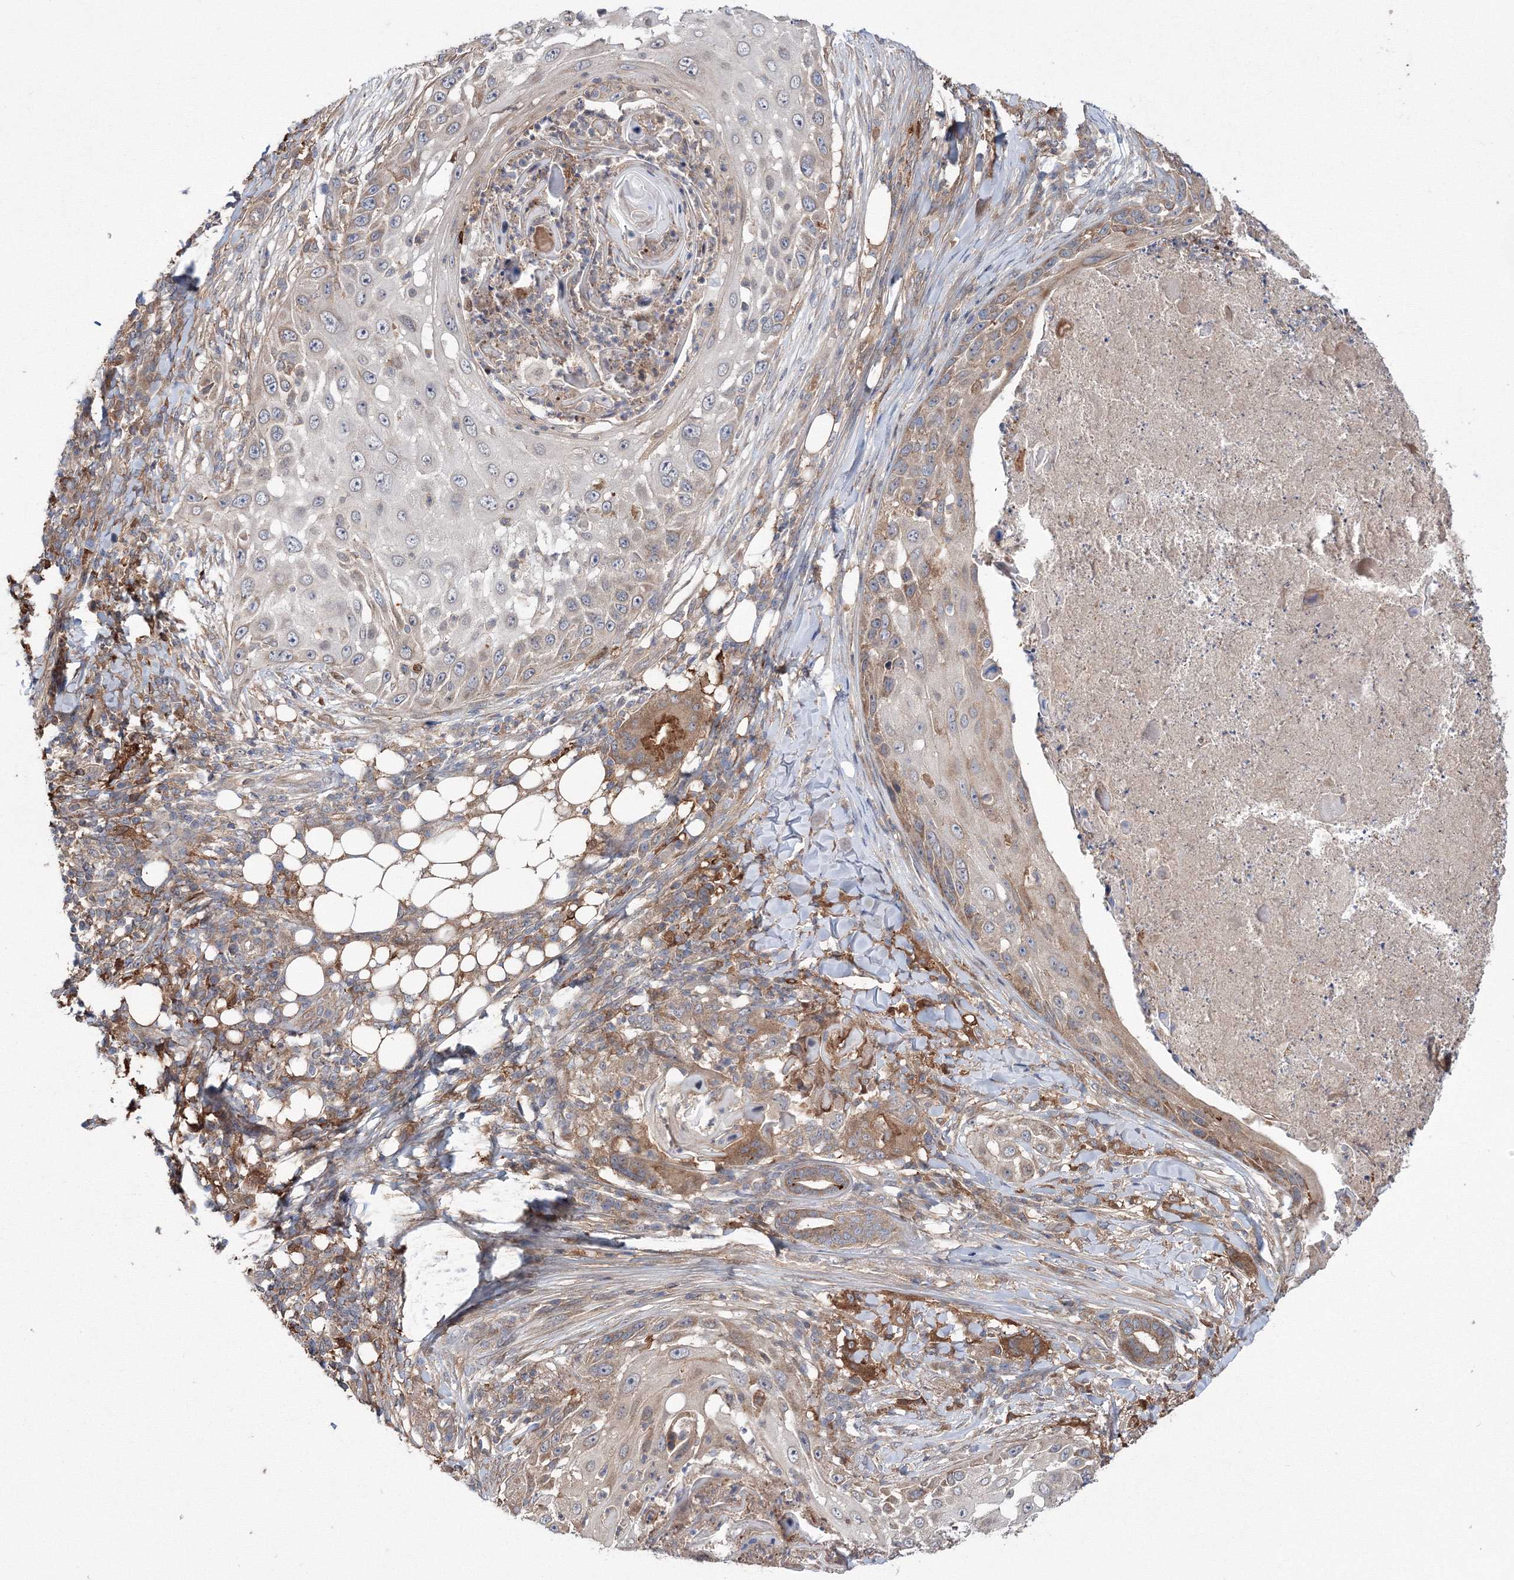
{"staining": {"intensity": "moderate", "quantity": "<25%", "location": "cytoplasmic/membranous"}, "tissue": "skin cancer", "cell_type": "Tumor cells", "image_type": "cancer", "snomed": [{"axis": "morphology", "description": "Squamous cell carcinoma, NOS"}, {"axis": "topography", "description": "Skin"}], "caption": "DAB immunohistochemical staining of human skin cancer reveals moderate cytoplasmic/membranous protein positivity in approximately <25% of tumor cells. (brown staining indicates protein expression, while blue staining denotes nuclei).", "gene": "RANBP3L", "patient": {"sex": "female", "age": 44}}